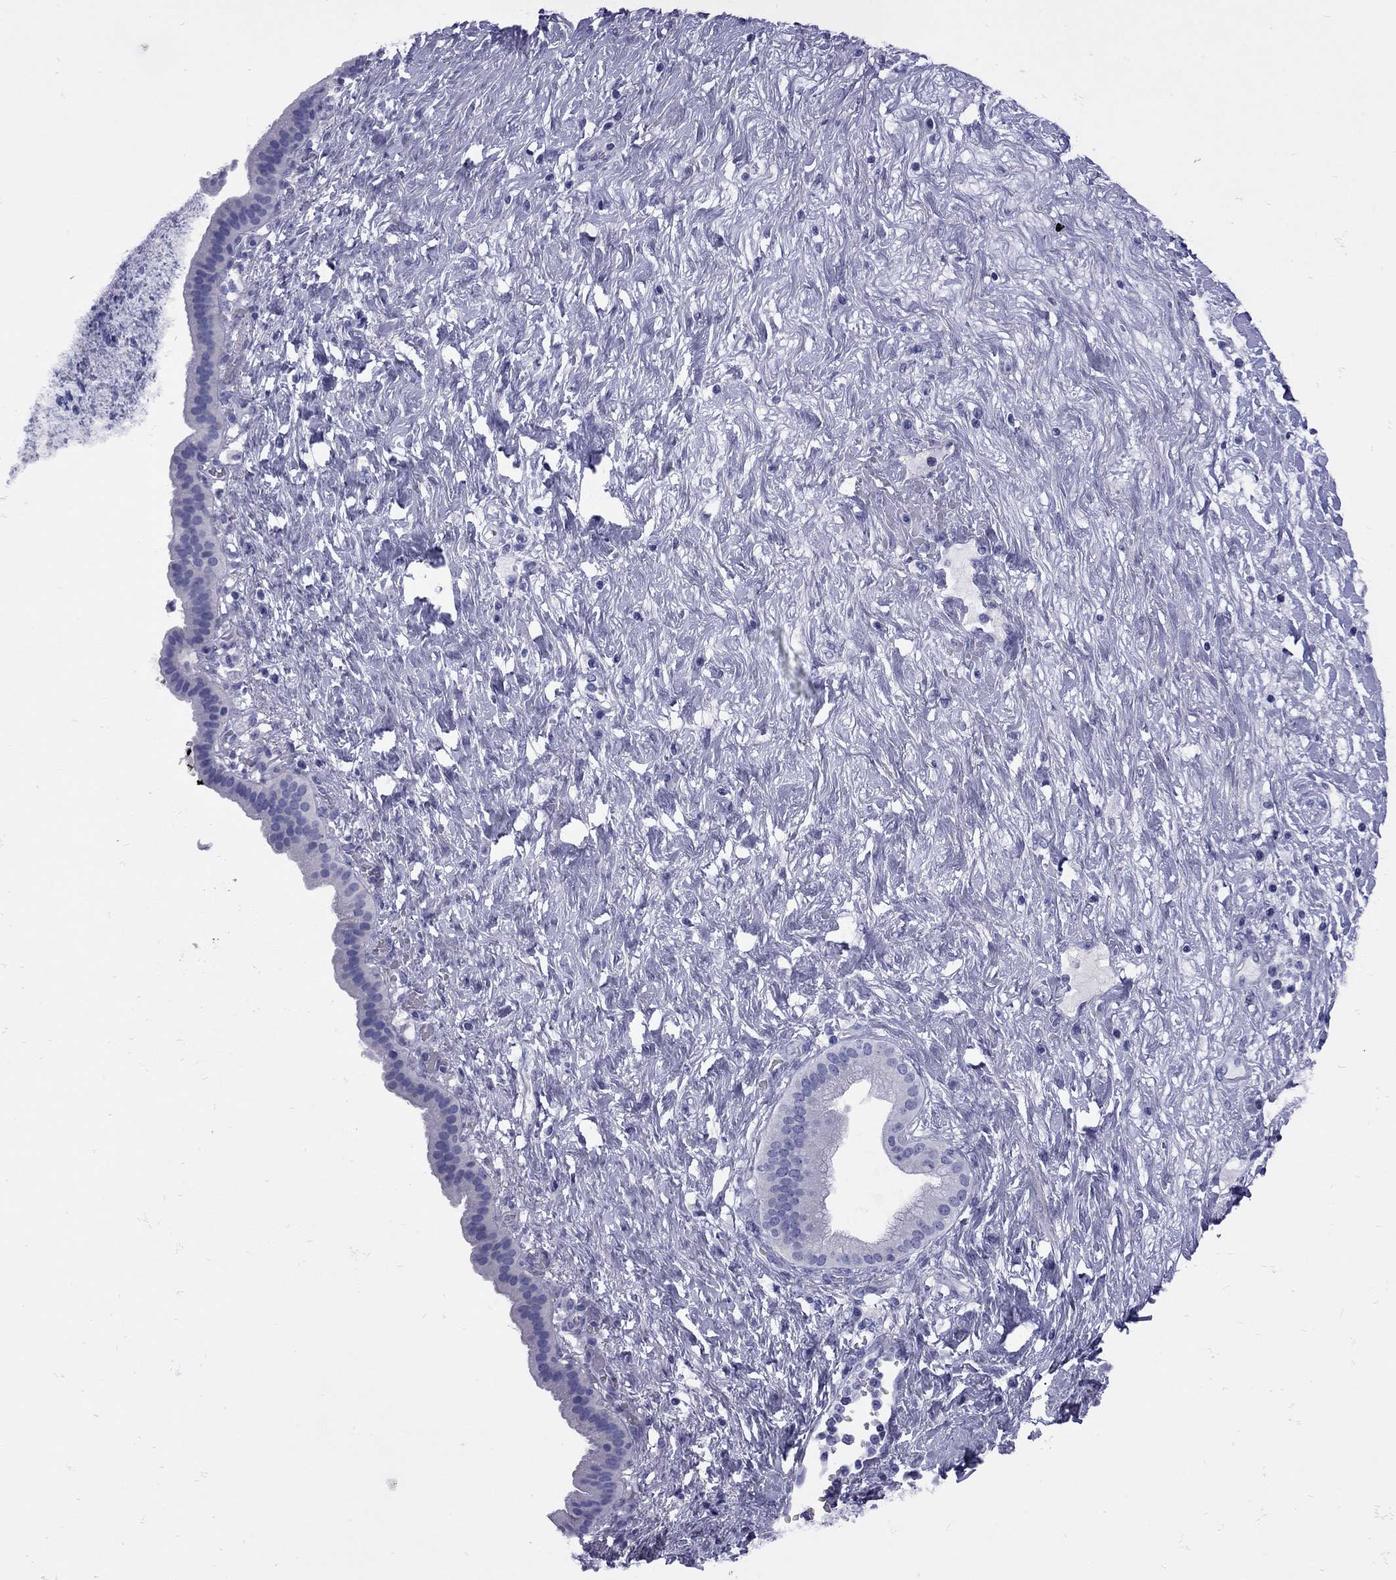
{"staining": {"intensity": "negative", "quantity": "none", "location": "none"}, "tissue": "pancreatic cancer", "cell_type": "Tumor cells", "image_type": "cancer", "snomed": [{"axis": "morphology", "description": "Adenocarcinoma, NOS"}, {"axis": "topography", "description": "Pancreas"}], "caption": "A high-resolution micrograph shows immunohistochemistry staining of adenocarcinoma (pancreatic), which reveals no significant expression in tumor cells.", "gene": "EPPIN", "patient": {"sex": "male", "age": 44}}